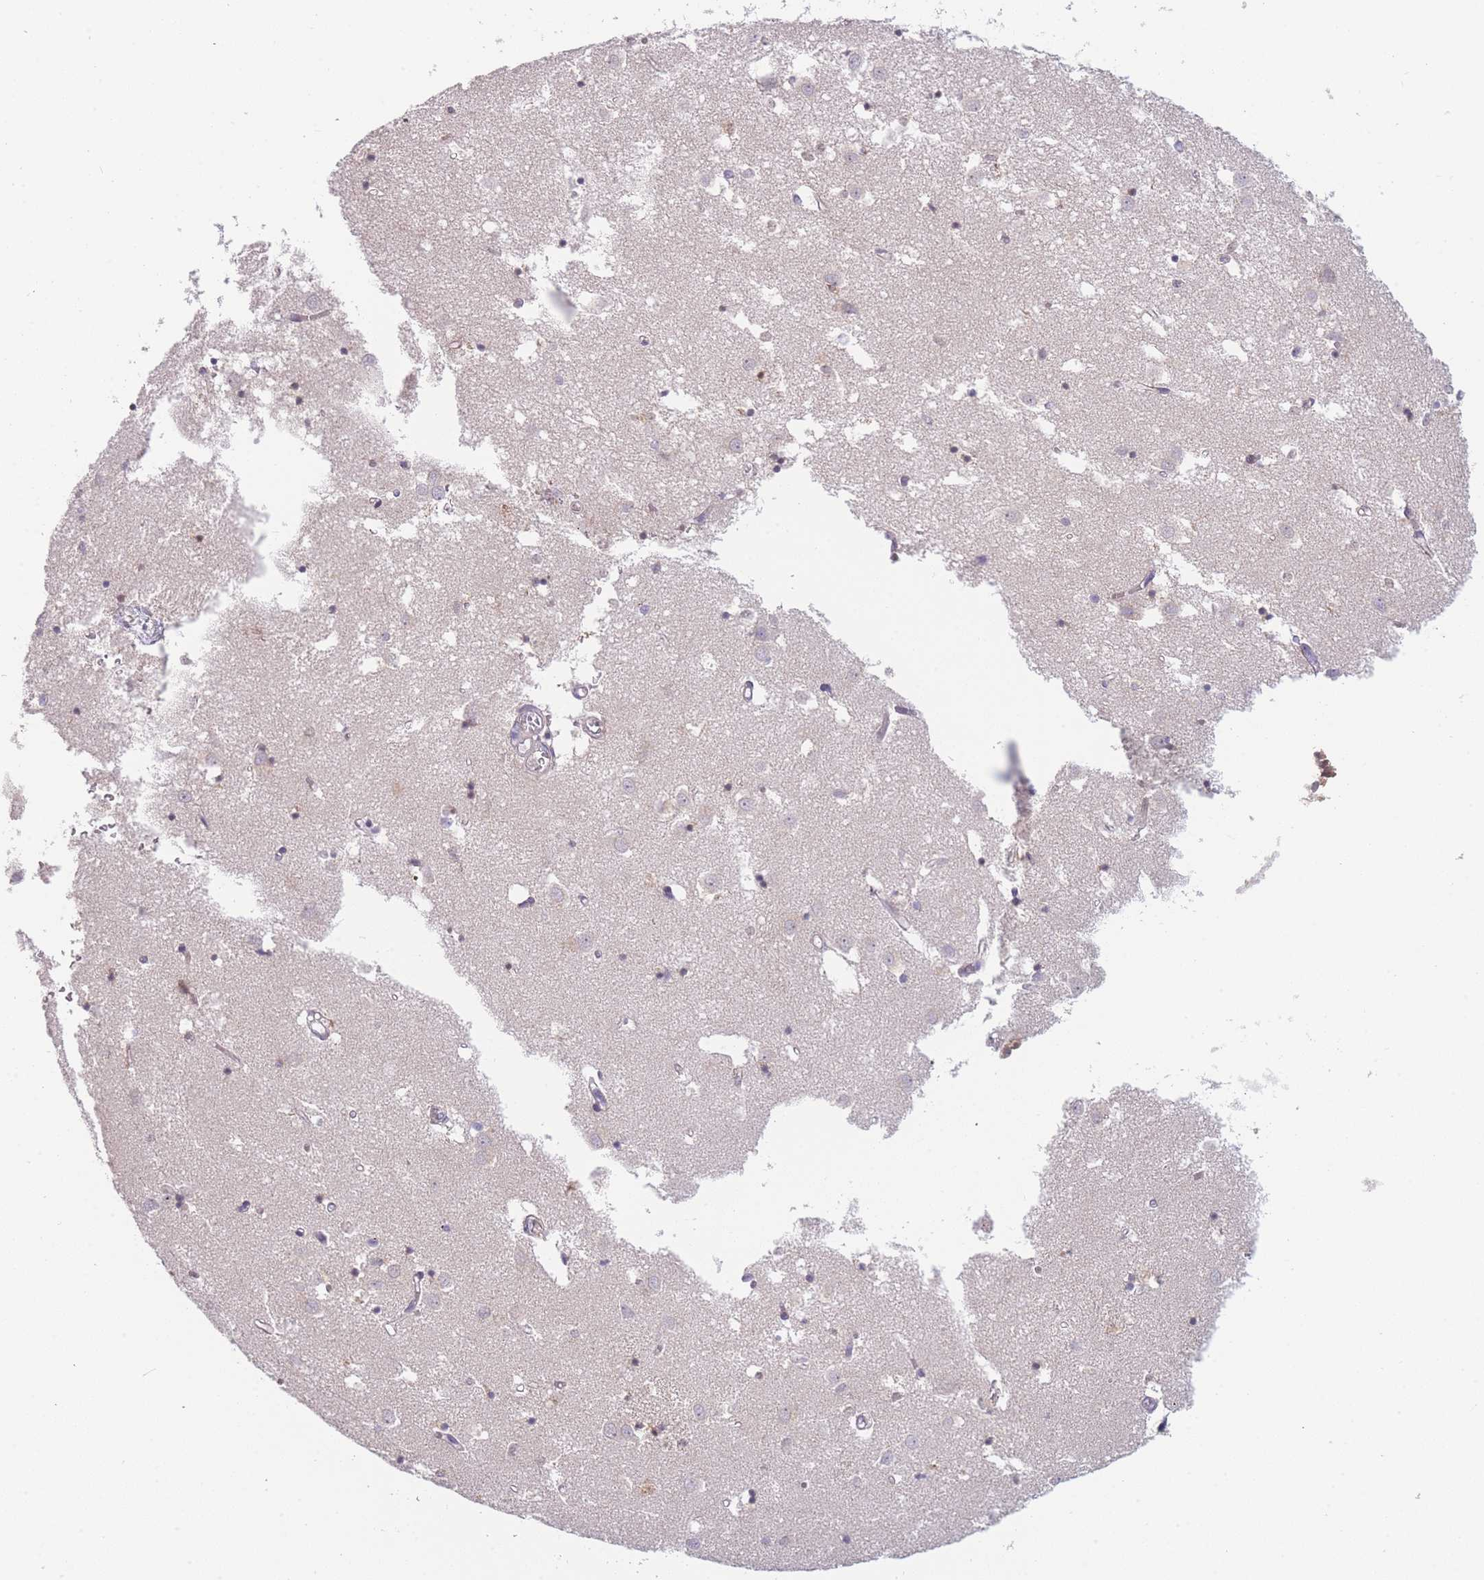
{"staining": {"intensity": "weak", "quantity": "25%-75%", "location": "cytoplasmic/membranous,nuclear"}, "tissue": "caudate", "cell_type": "Glial cells", "image_type": "normal", "snomed": [{"axis": "morphology", "description": "Normal tissue, NOS"}, {"axis": "topography", "description": "Lateral ventricle wall"}], "caption": "Brown immunohistochemical staining in benign human caudate reveals weak cytoplasmic/membranous,nuclear staining in approximately 25%-75% of glial cells. The protein of interest is stained brown, and the nuclei are stained in blue (DAB (3,3'-diaminobenzidine) IHC with brightfield microscopy, high magnification).", "gene": "MRI1", "patient": {"sex": "male", "age": 70}}